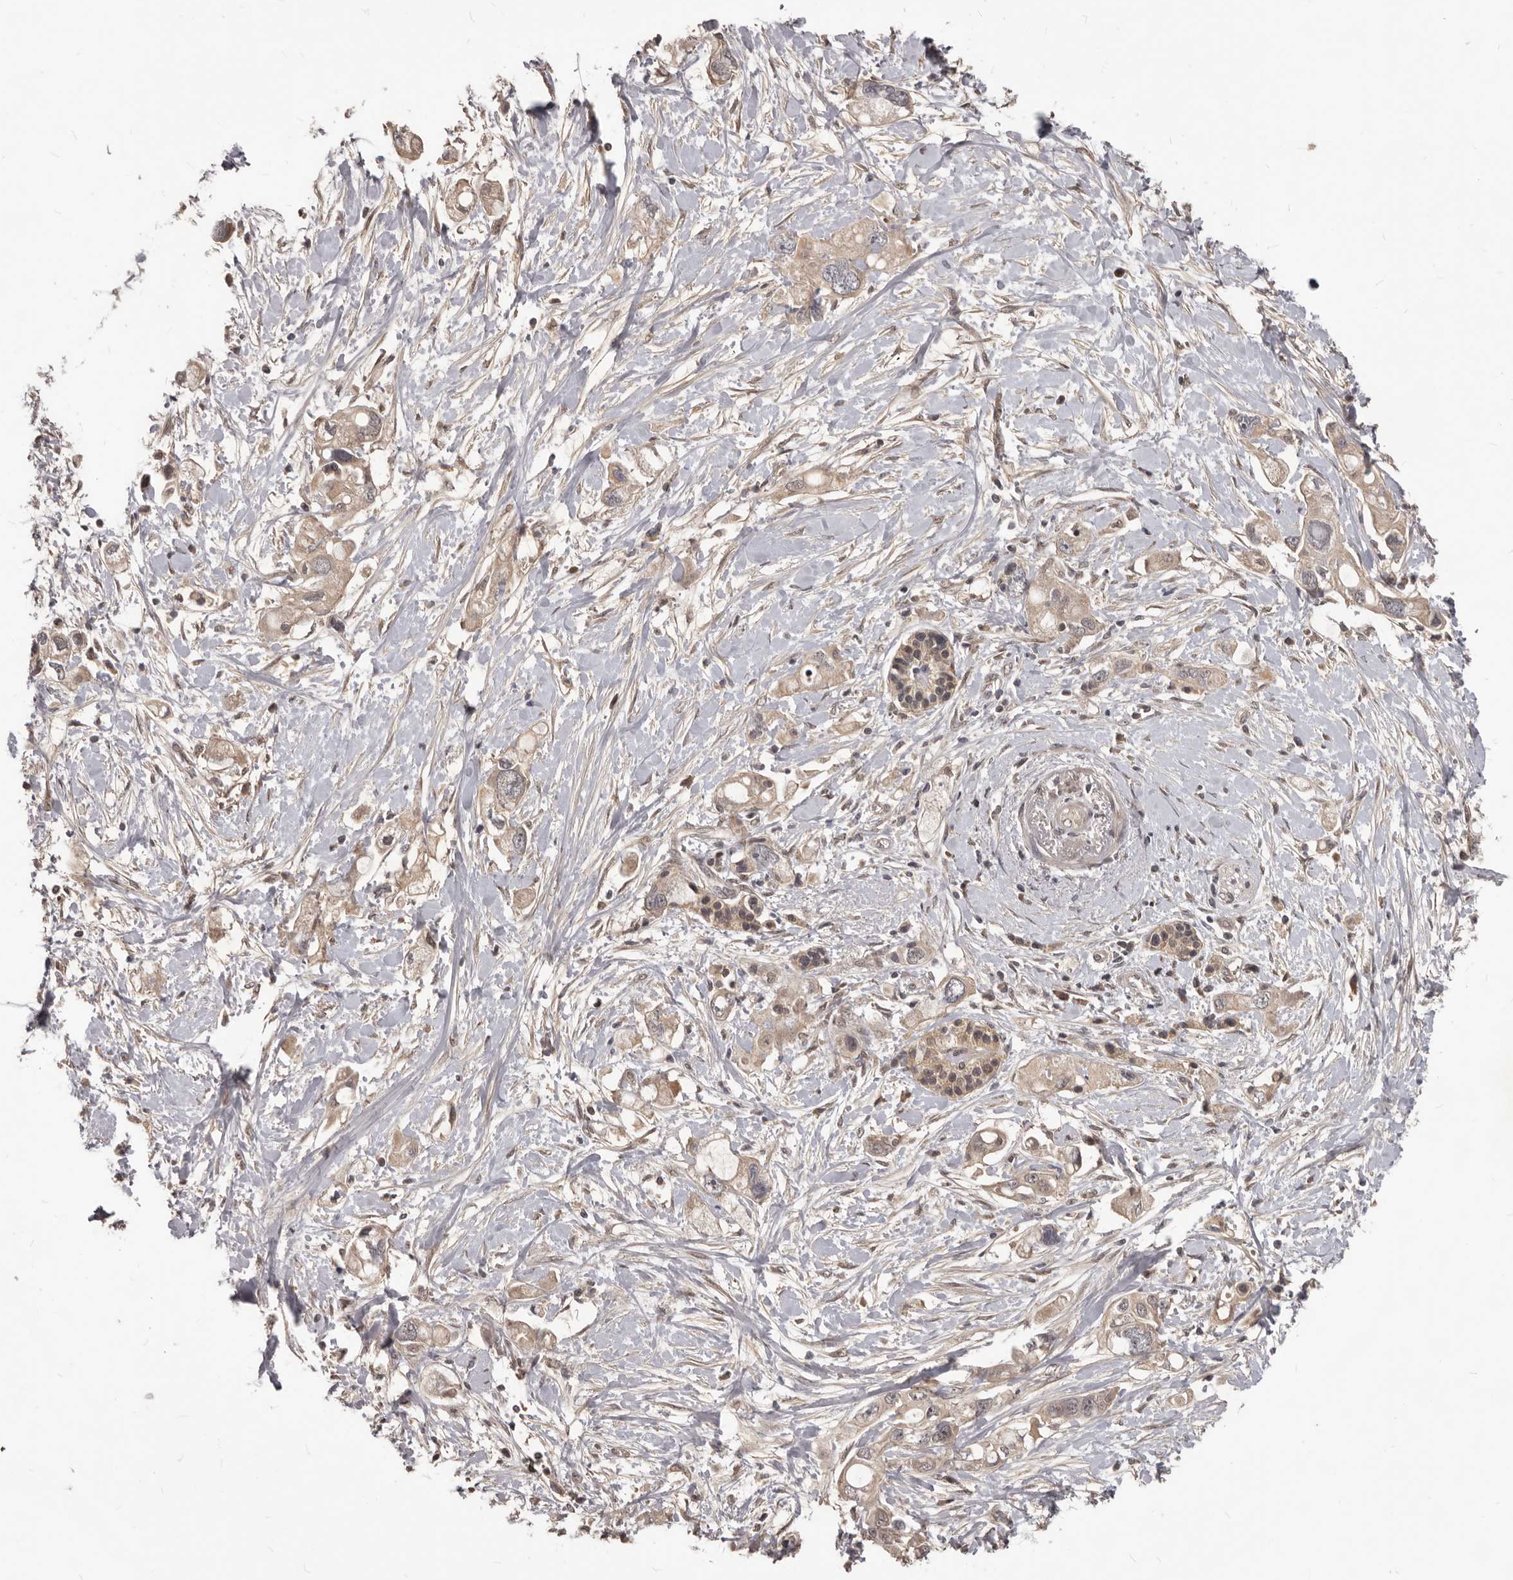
{"staining": {"intensity": "weak", "quantity": ">75%", "location": "cytoplasmic/membranous"}, "tissue": "pancreatic cancer", "cell_type": "Tumor cells", "image_type": "cancer", "snomed": [{"axis": "morphology", "description": "Adenocarcinoma, NOS"}, {"axis": "topography", "description": "Pancreas"}], "caption": "Immunohistochemical staining of pancreatic cancer (adenocarcinoma) exhibits low levels of weak cytoplasmic/membranous protein positivity in about >75% of tumor cells.", "gene": "GABPB2", "patient": {"sex": "female", "age": 56}}